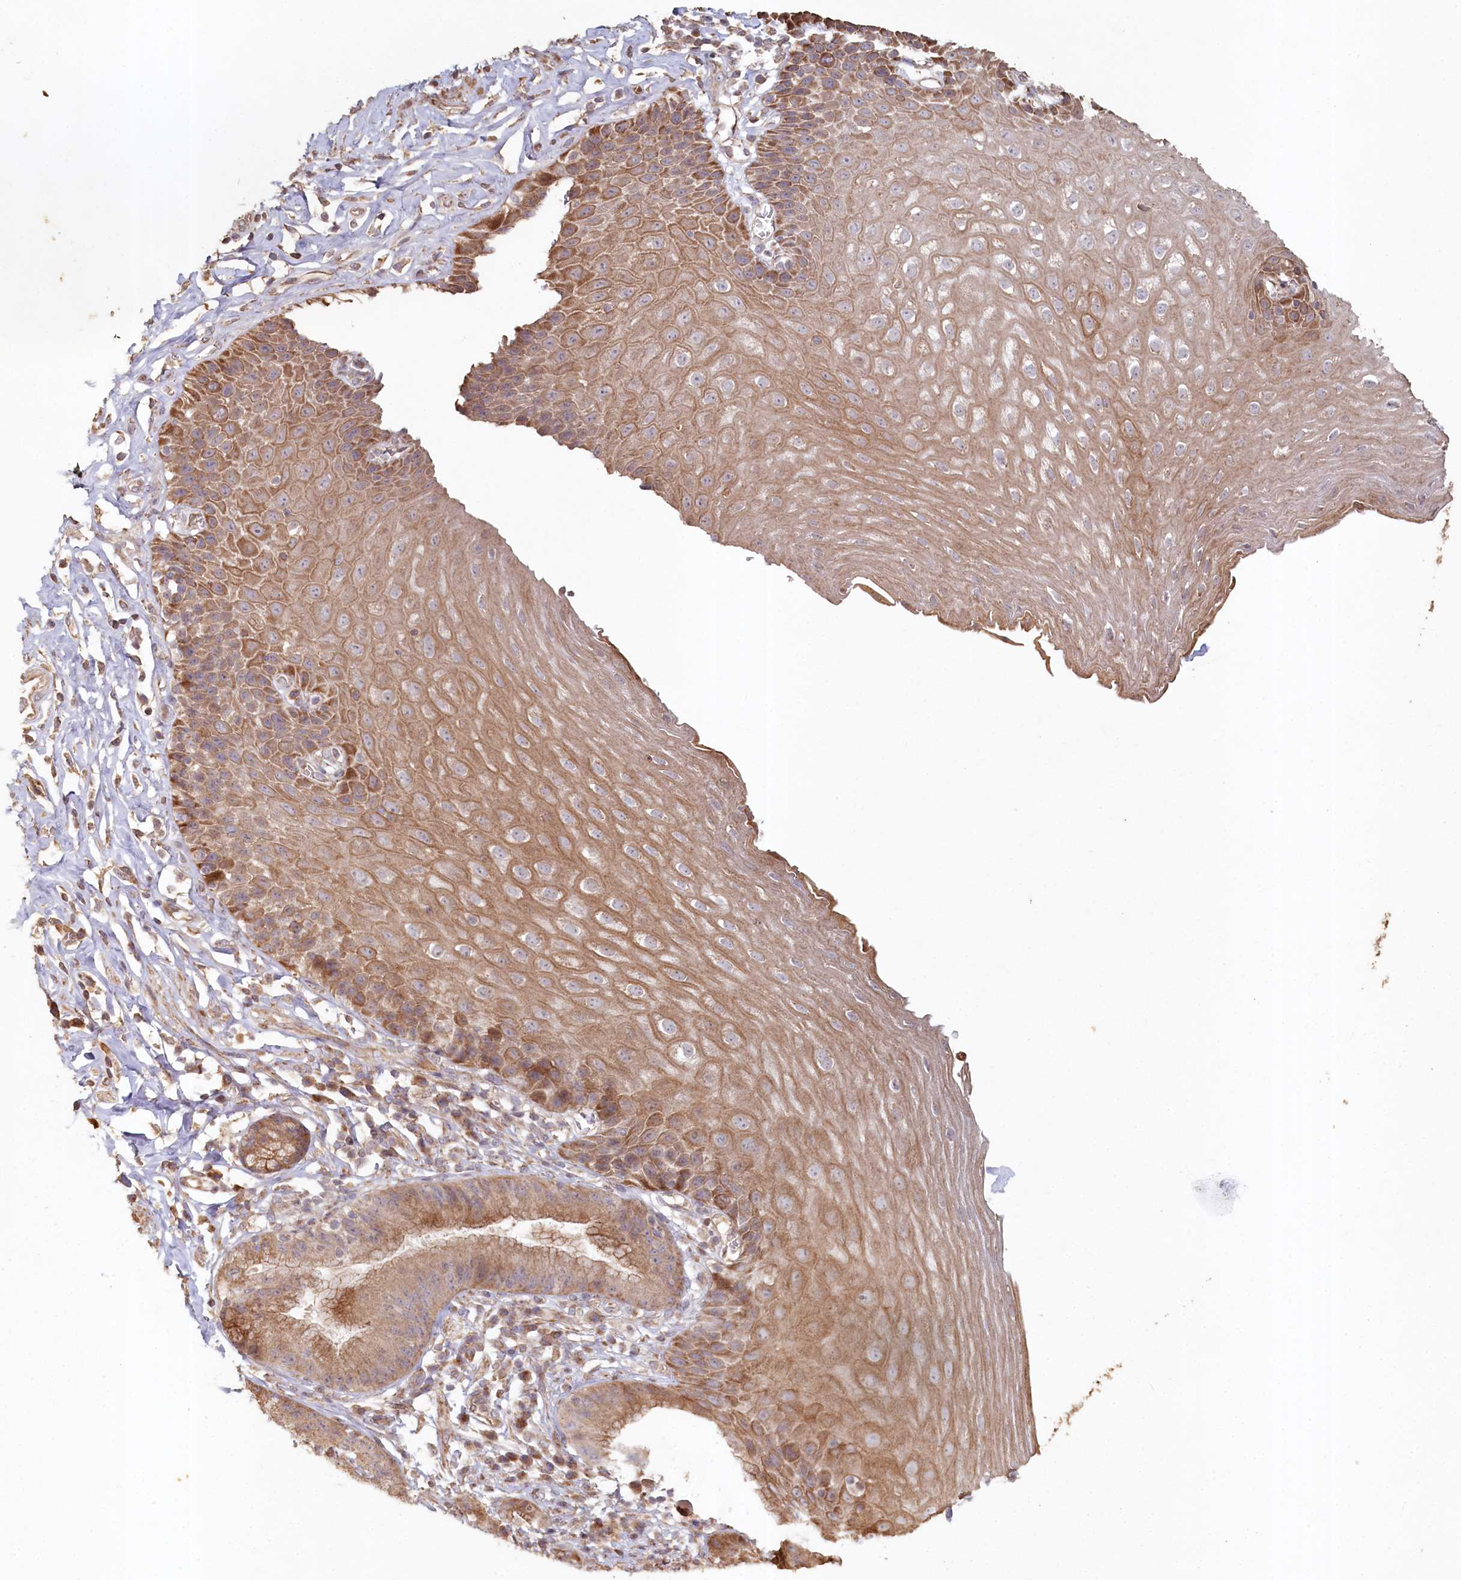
{"staining": {"intensity": "moderate", "quantity": ">75%", "location": "cytoplasmic/membranous"}, "tissue": "esophagus", "cell_type": "Squamous epithelial cells", "image_type": "normal", "snomed": [{"axis": "morphology", "description": "Normal tissue, NOS"}, {"axis": "topography", "description": "Esophagus"}], "caption": "Unremarkable esophagus displays moderate cytoplasmic/membranous positivity in approximately >75% of squamous epithelial cells.", "gene": "HAL", "patient": {"sex": "female", "age": 61}}